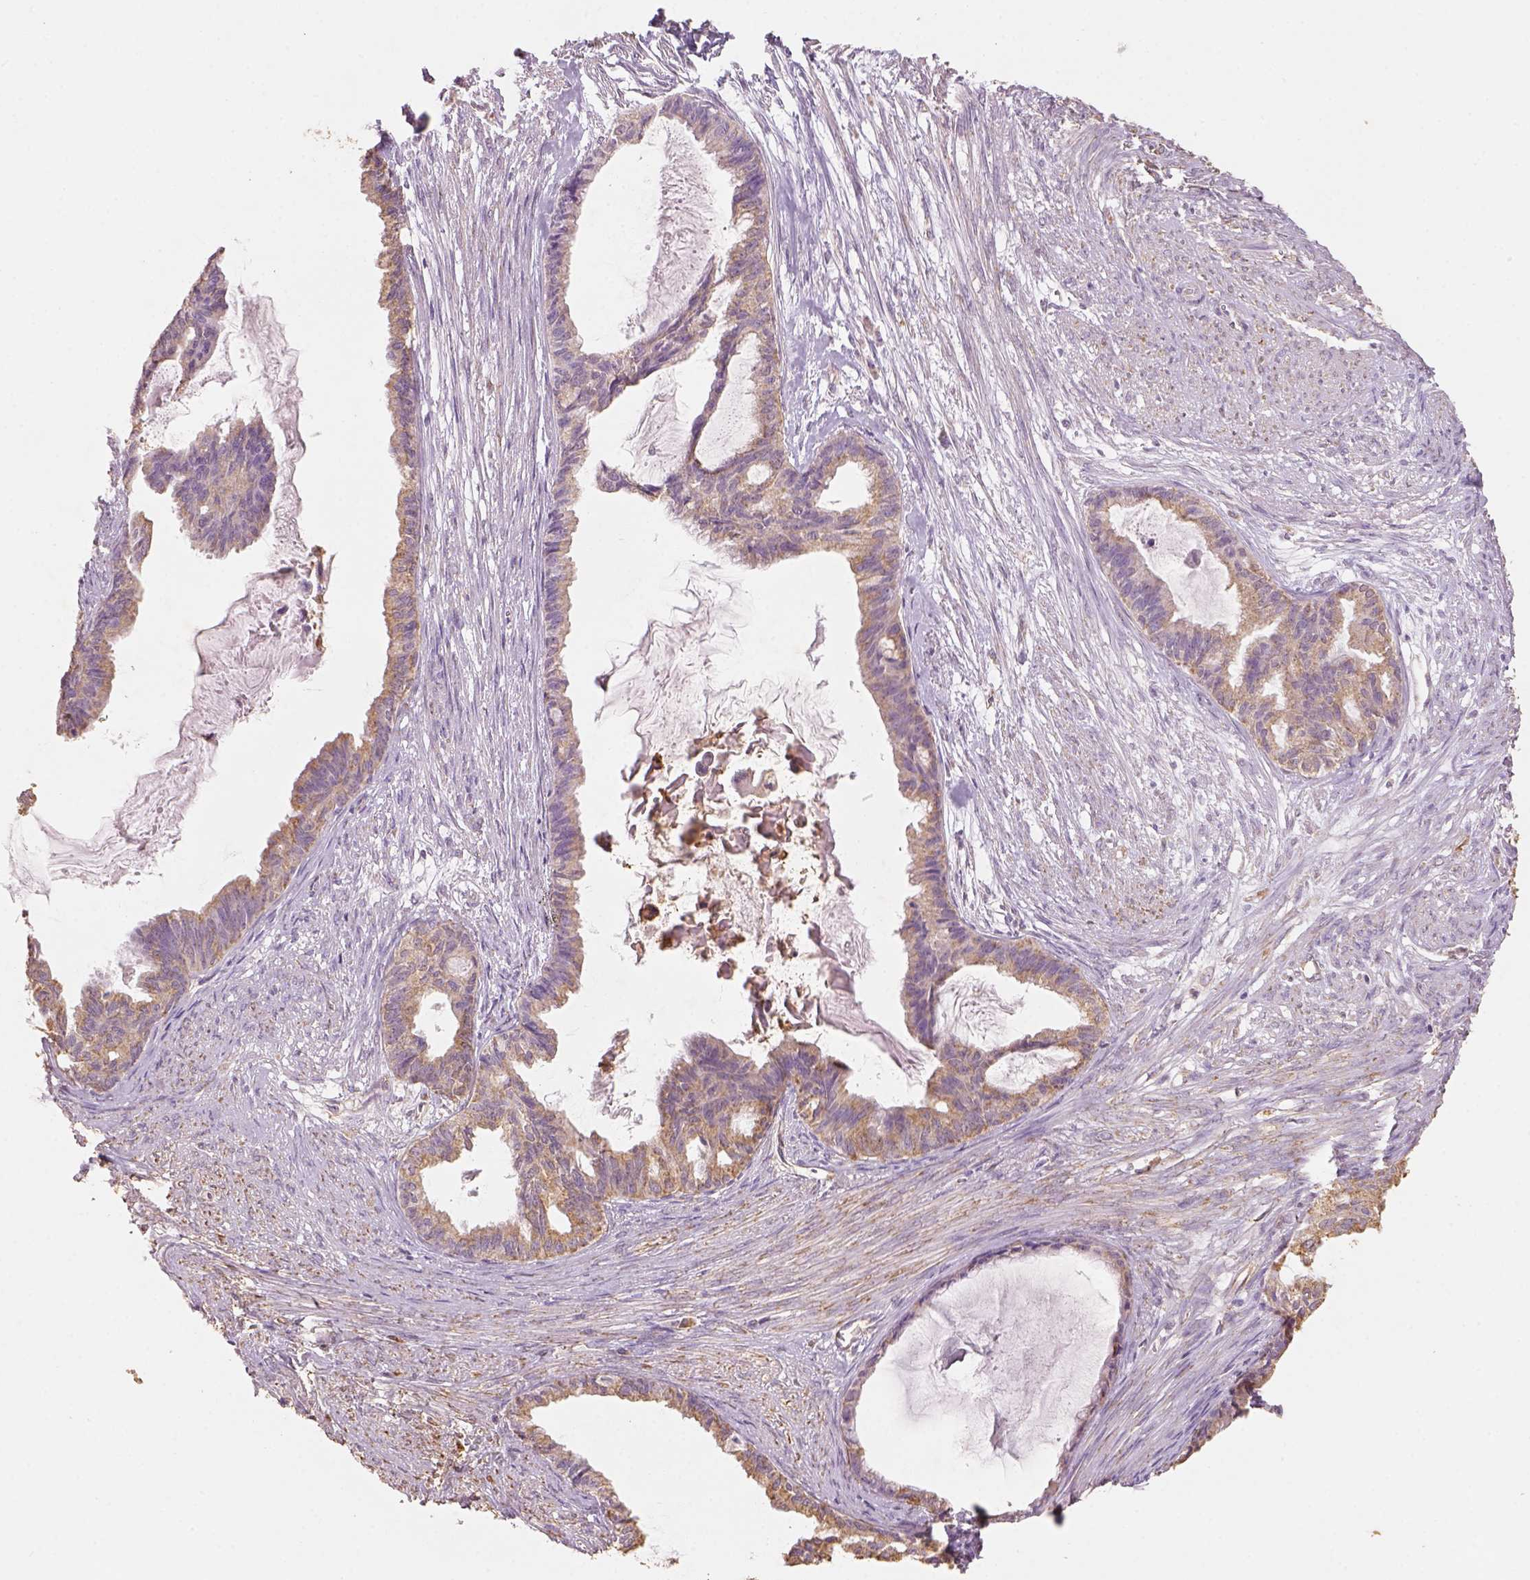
{"staining": {"intensity": "moderate", "quantity": ">75%", "location": "cytoplasmic/membranous"}, "tissue": "endometrial cancer", "cell_type": "Tumor cells", "image_type": "cancer", "snomed": [{"axis": "morphology", "description": "Adenocarcinoma, NOS"}, {"axis": "topography", "description": "Endometrium"}], "caption": "Protein expression by immunohistochemistry exhibits moderate cytoplasmic/membranous positivity in about >75% of tumor cells in endometrial cancer (adenocarcinoma). (DAB IHC, brown staining for protein, blue staining for nuclei).", "gene": "AP2B1", "patient": {"sex": "female", "age": 86}}